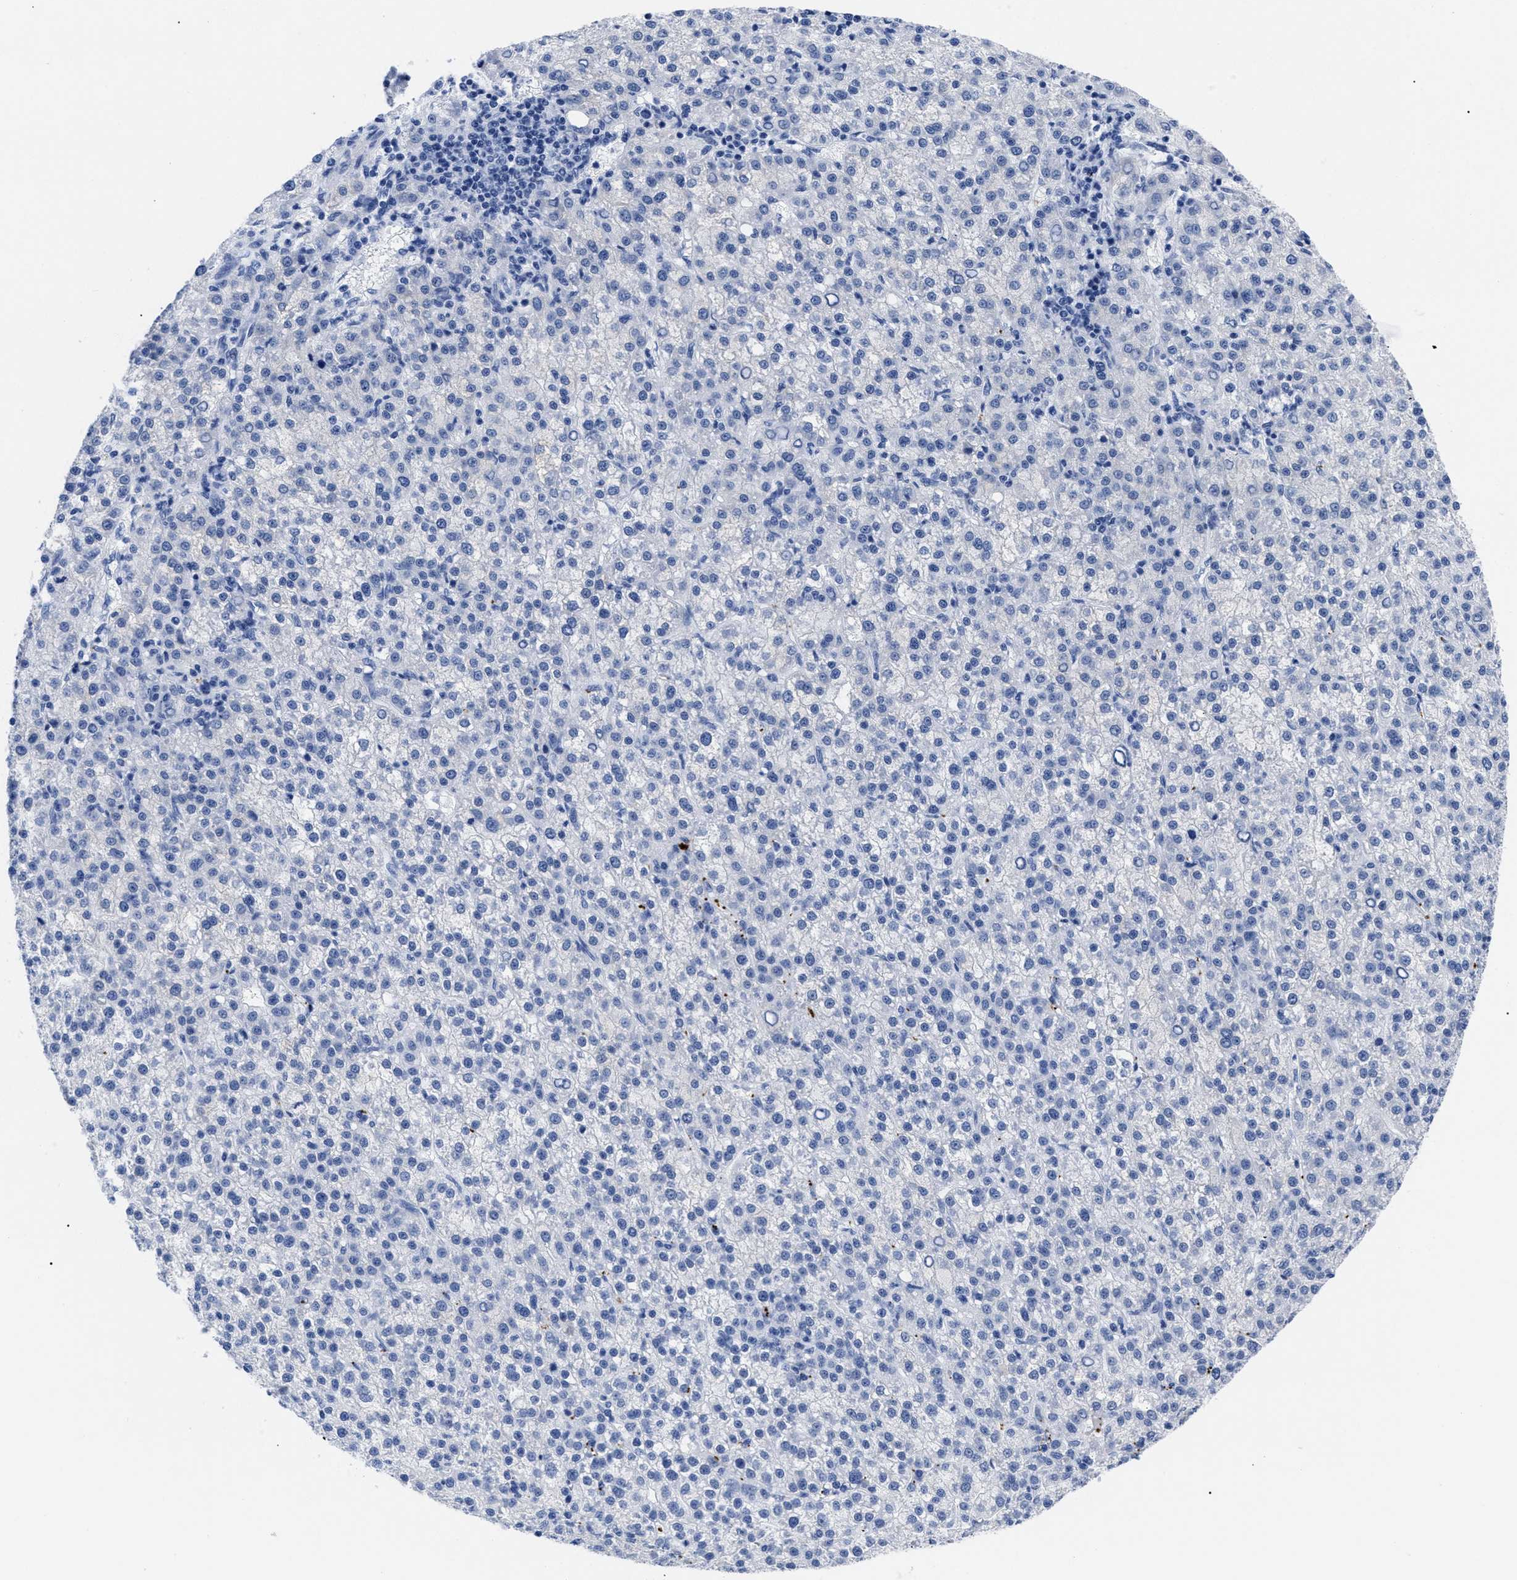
{"staining": {"intensity": "negative", "quantity": "none", "location": "none"}, "tissue": "liver cancer", "cell_type": "Tumor cells", "image_type": "cancer", "snomed": [{"axis": "morphology", "description": "Carcinoma, Hepatocellular, NOS"}, {"axis": "topography", "description": "Liver"}], "caption": "An immunohistochemistry micrograph of liver cancer is shown. There is no staining in tumor cells of liver cancer.", "gene": "TREML1", "patient": {"sex": "female", "age": 58}}